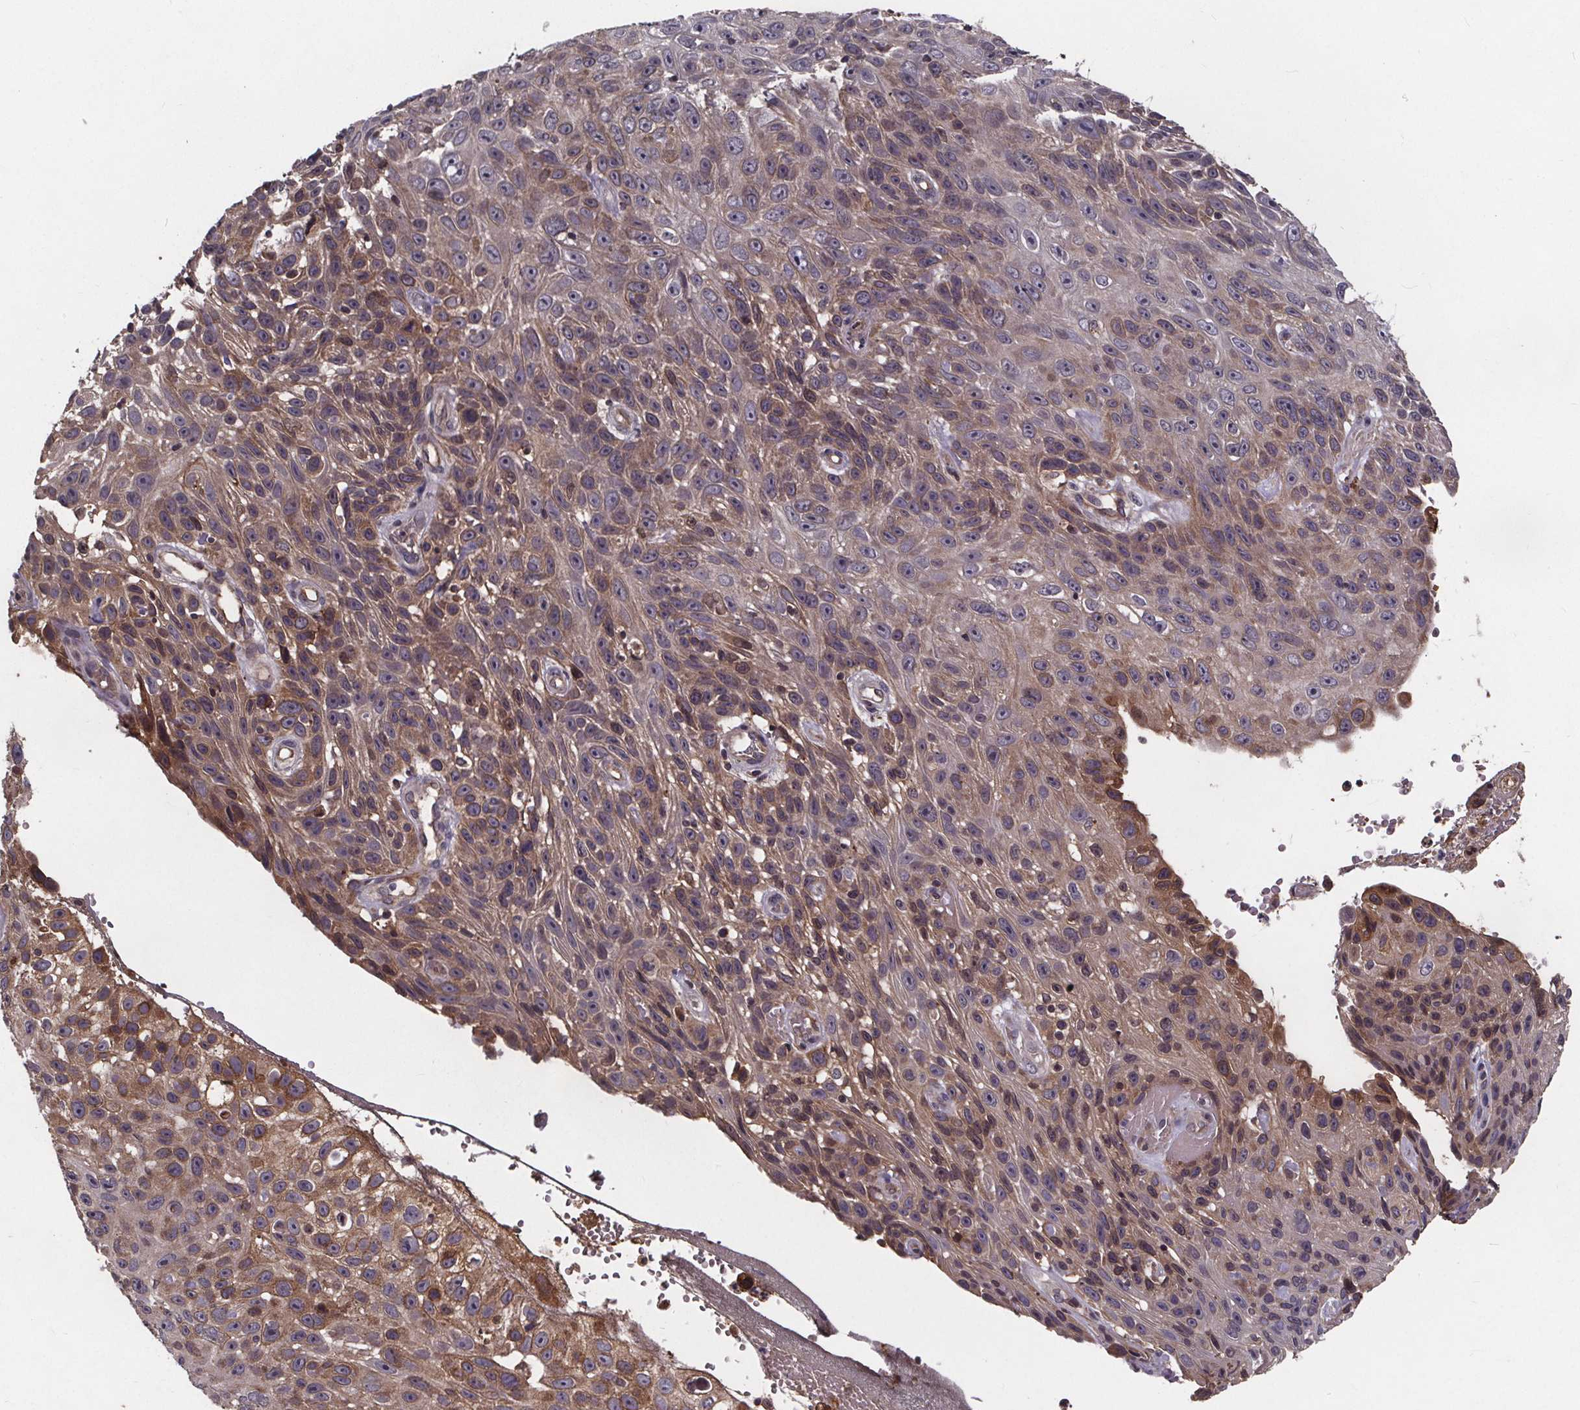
{"staining": {"intensity": "moderate", "quantity": "25%-75%", "location": "cytoplasmic/membranous"}, "tissue": "skin cancer", "cell_type": "Tumor cells", "image_type": "cancer", "snomed": [{"axis": "morphology", "description": "Squamous cell carcinoma, NOS"}, {"axis": "topography", "description": "Skin"}], "caption": "An immunohistochemistry (IHC) micrograph of tumor tissue is shown. Protein staining in brown shows moderate cytoplasmic/membranous positivity in skin squamous cell carcinoma within tumor cells.", "gene": "FASTKD3", "patient": {"sex": "male", "age": 82}}